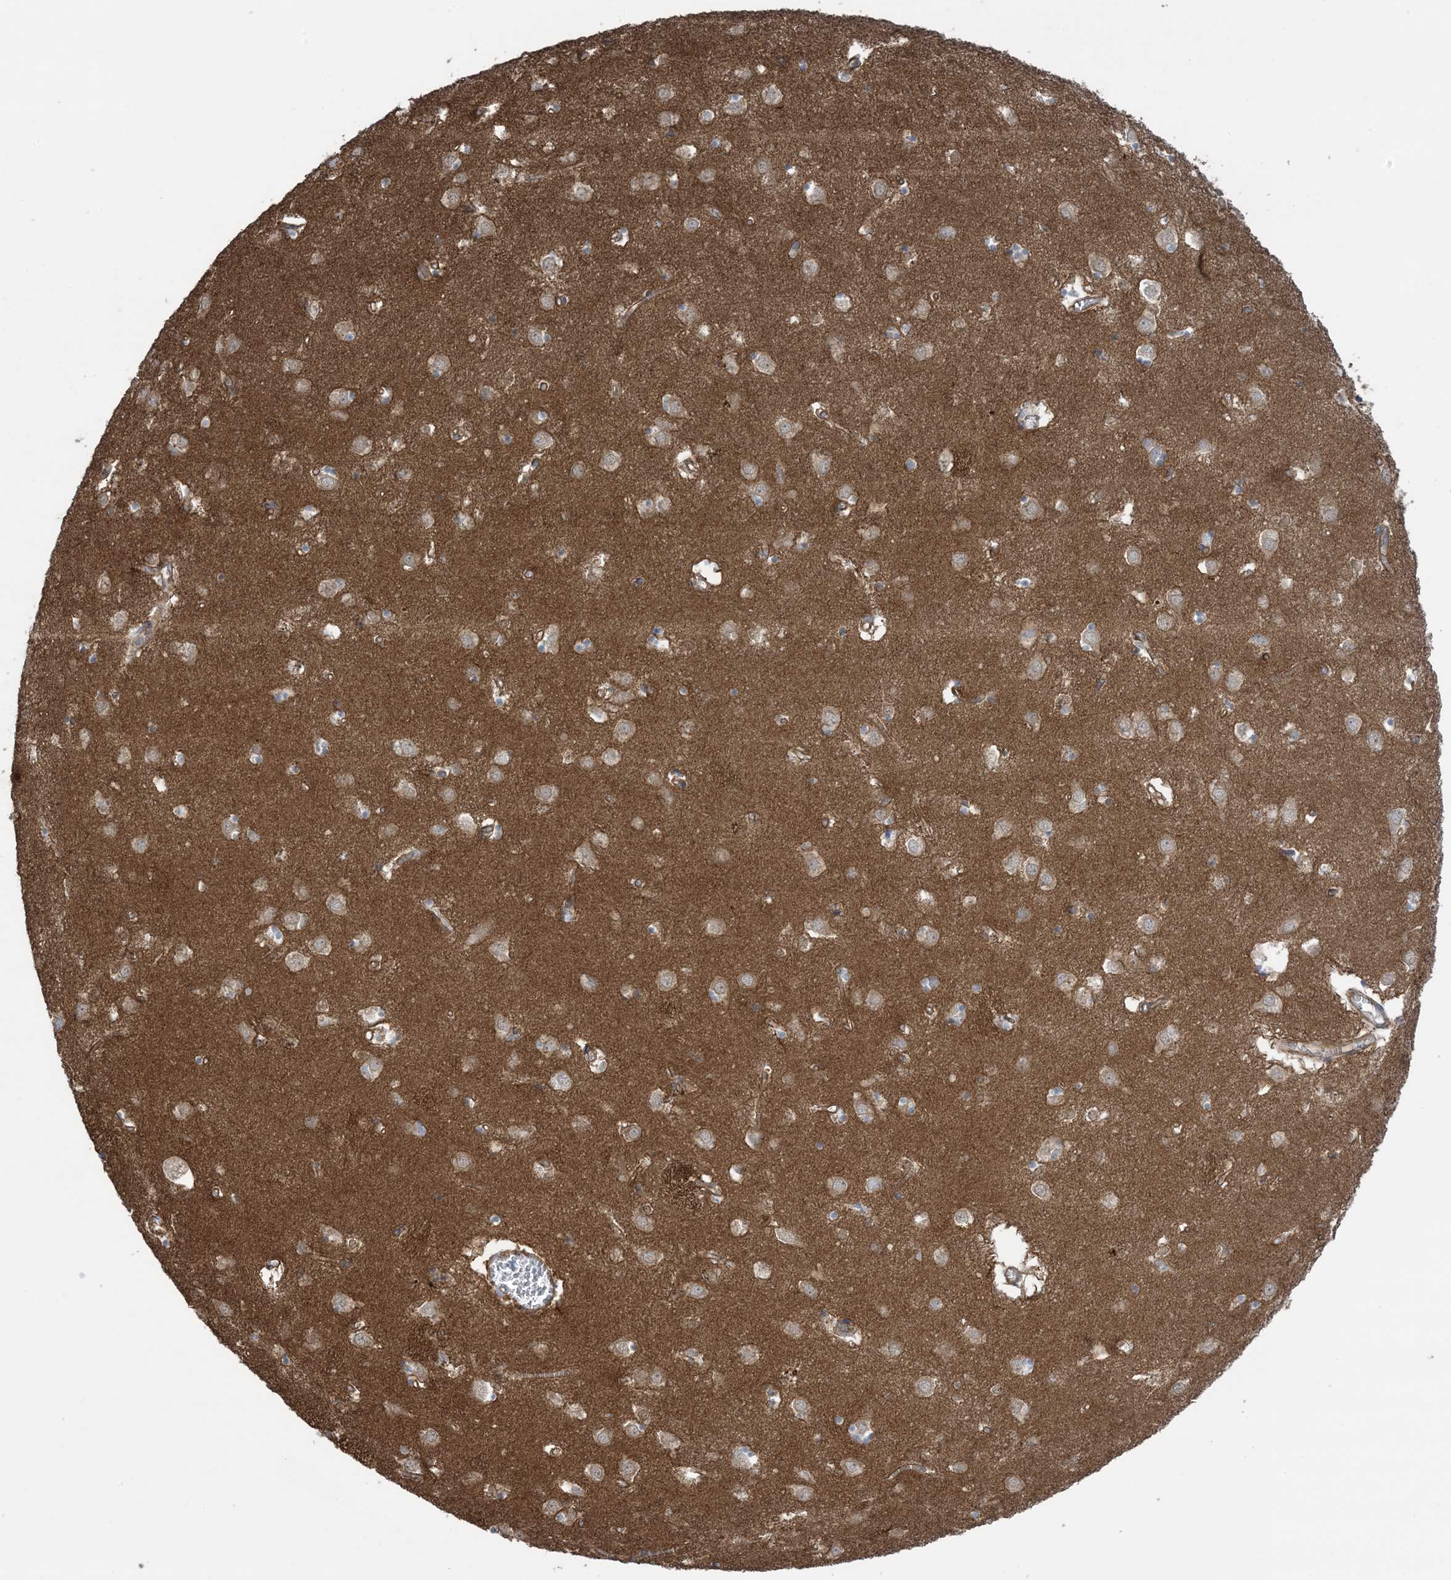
{"staining": {"intensity": "moderate", "quantity": "<25%", "location": "cytoplasmic/membranous"}, "tissue": "caudate", "cell_type": "Glial cells", "image_type": "normal", "snomed": [{"axis": "morphology", "description": "Normal tissue, NOS"}, {"axis": "topography", "description": "Lateral ventricle wall"}], "caption": "High-power microscopy captured an IHC image of unremarkable caudate, revealing moderate cytoplasmic/membranous expression in about <25% of glial cells. The staining was performed using DAB to visualize the protein expression in brown, while the nuclei were stained in blue with hematoxylin (Magnification: 20x).", "gene": "CCNY", "patient": {"sex": "male", "age": 70}}